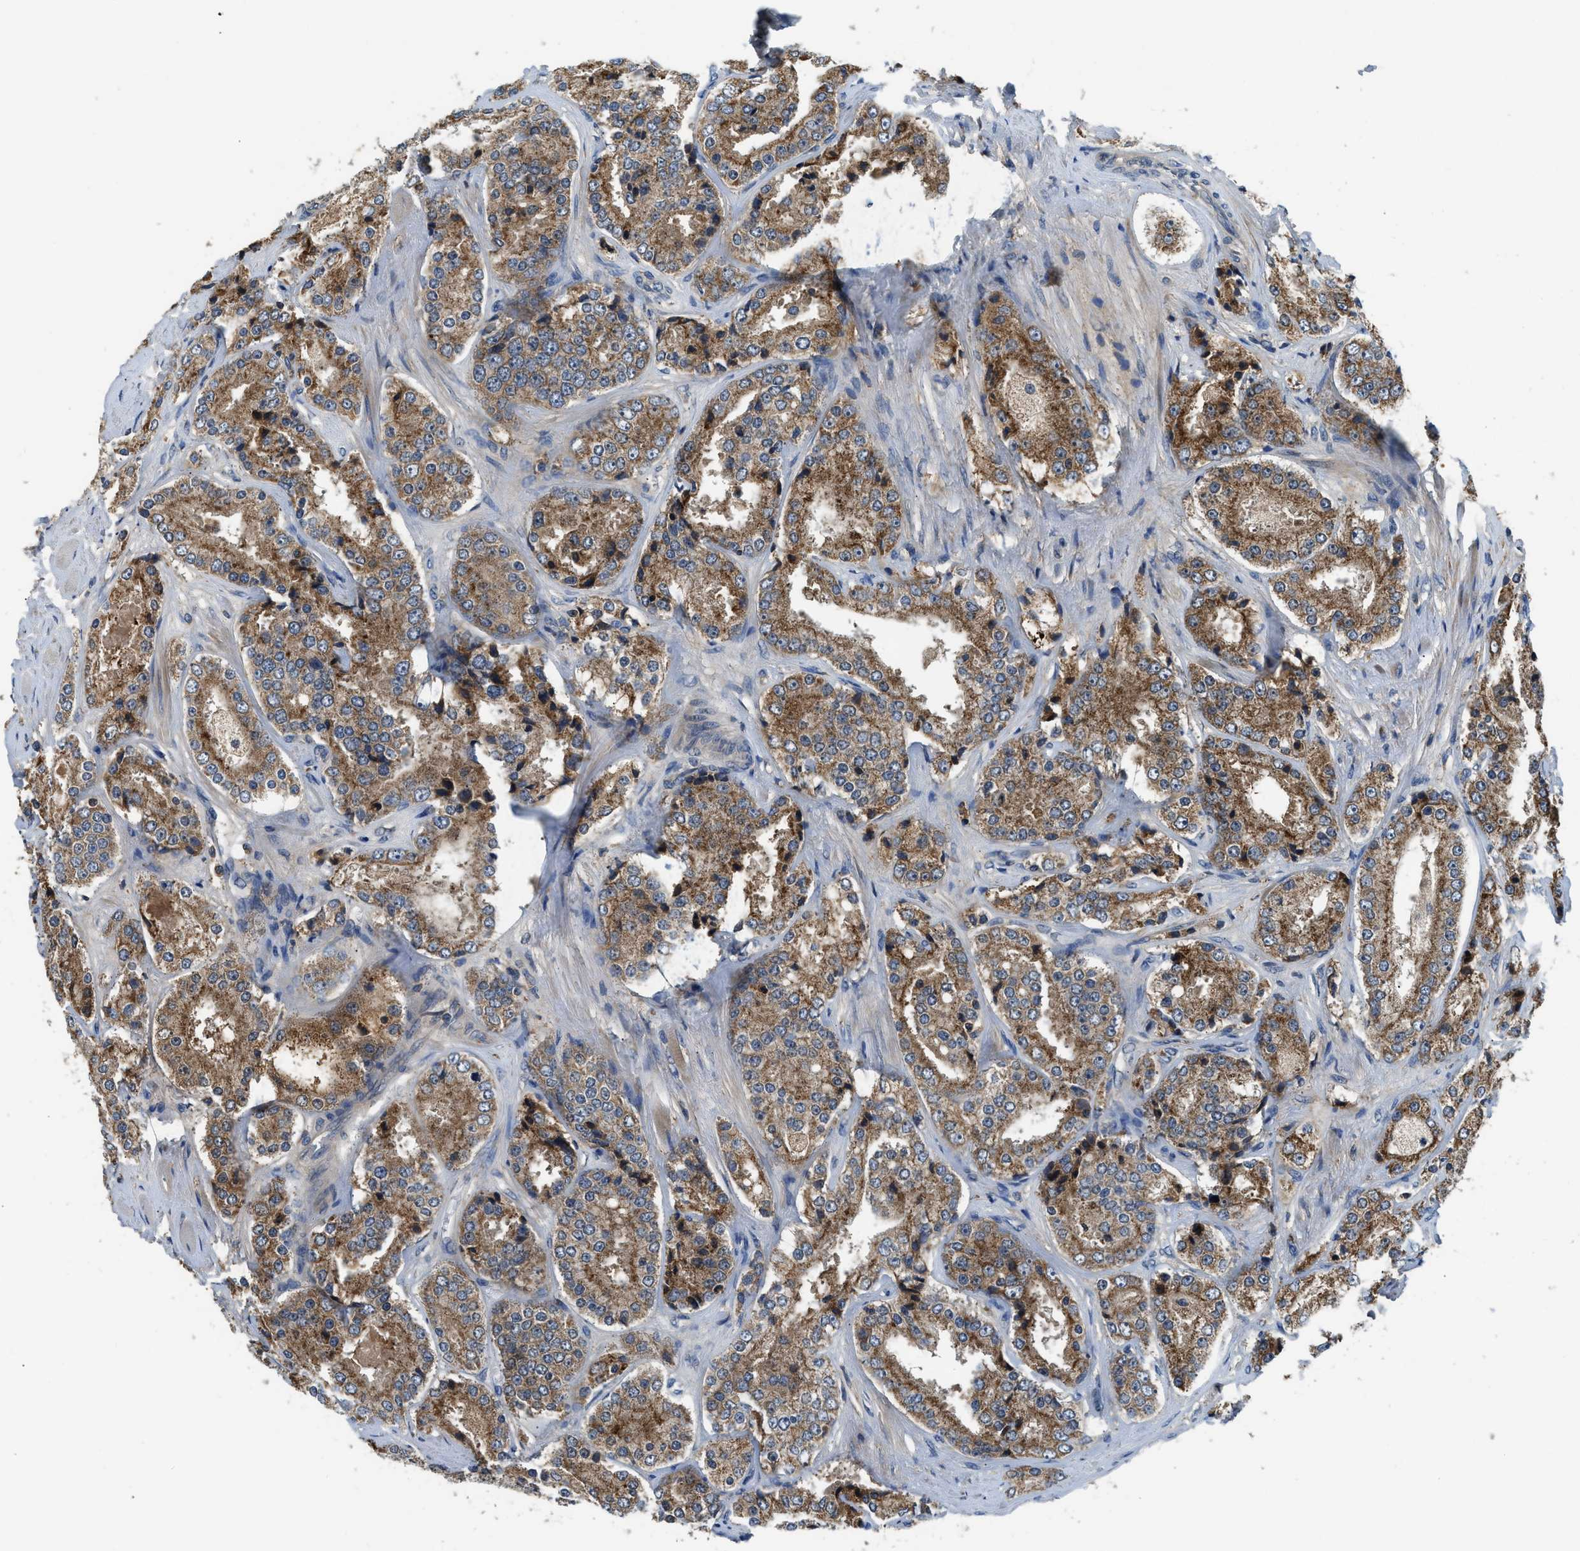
{"staining": {"intensity": "moderate", "quantity": ">75%", "location": "cytoplasmic/membranous"}, "tissue": "prostate cancer", "cell_type": "Tumor cells", "image_type": "cancer", "snomed": [{"axis": "morphology", "description": "Adenocarcinoma, High grade"}, {"axis": "topography", "description": "Prostate"}], "caption": "A photomicrograph of adenocarcinoma (high-grade) (prostate) stained for a protein demonstrates moderate cytoplasmic/membranous brown staining in tumor cells.", "gene": "PAFAH2", "patient": {"sex": "male", "age": 63}}